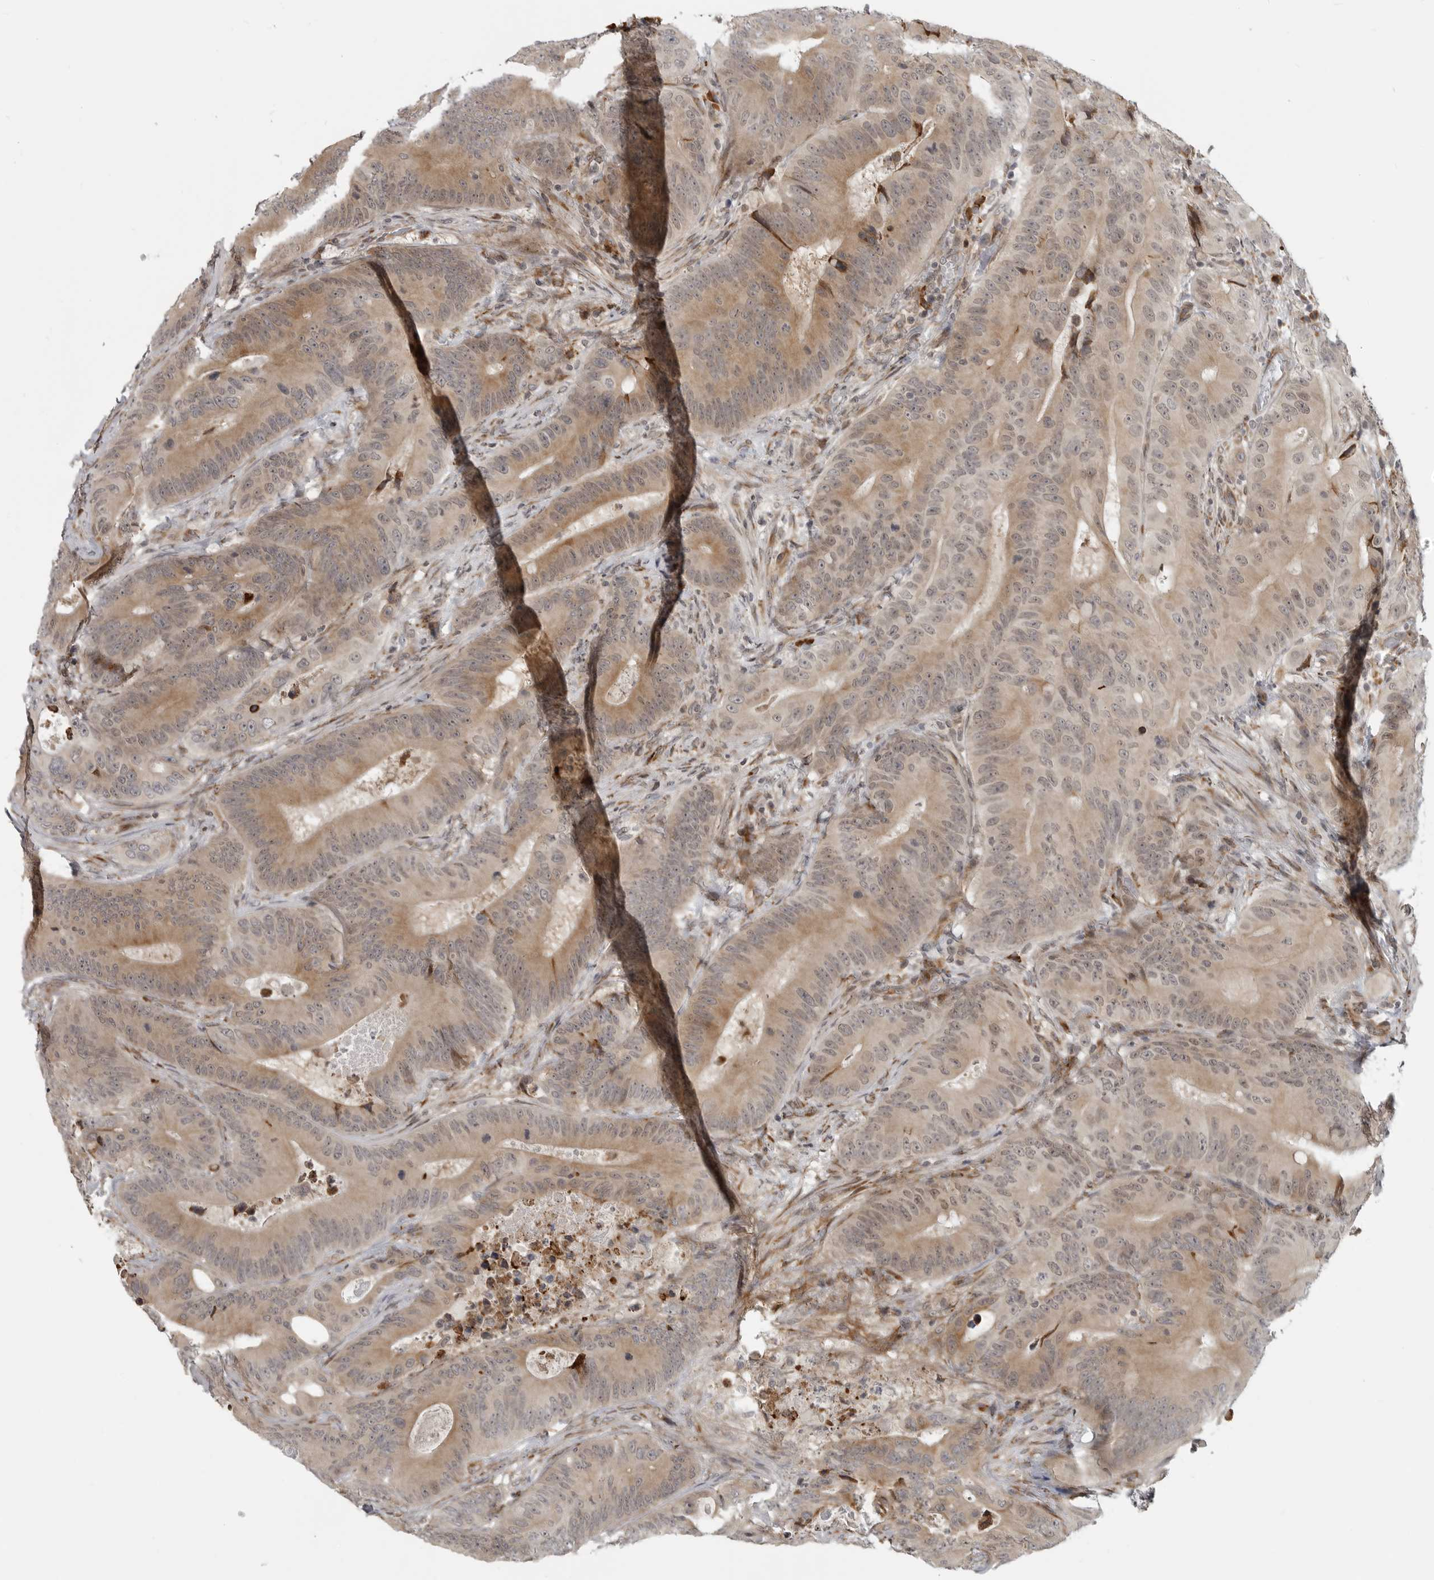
{"staining": {"intensity": "moderate", "quantity": "25%-75%", "location": "cytoplasmic/membranous"}, "tissue": "colorectal cancer", "cell_type": "Tumor cells", "image_type": "cancer", "snomed": [{"axis": "morphology", "description": "Adenocarcinoma, NOS"}, {"axis": "topography", "description": "Colon"}], "caption": "A brown stain highlights moderate cytoplasmic/membranous positivity of a protein in colorectal adenocarcinoma tumor cells.", "gene": "CEP295NL", "patient": {"sex": "male", "age": 83}}